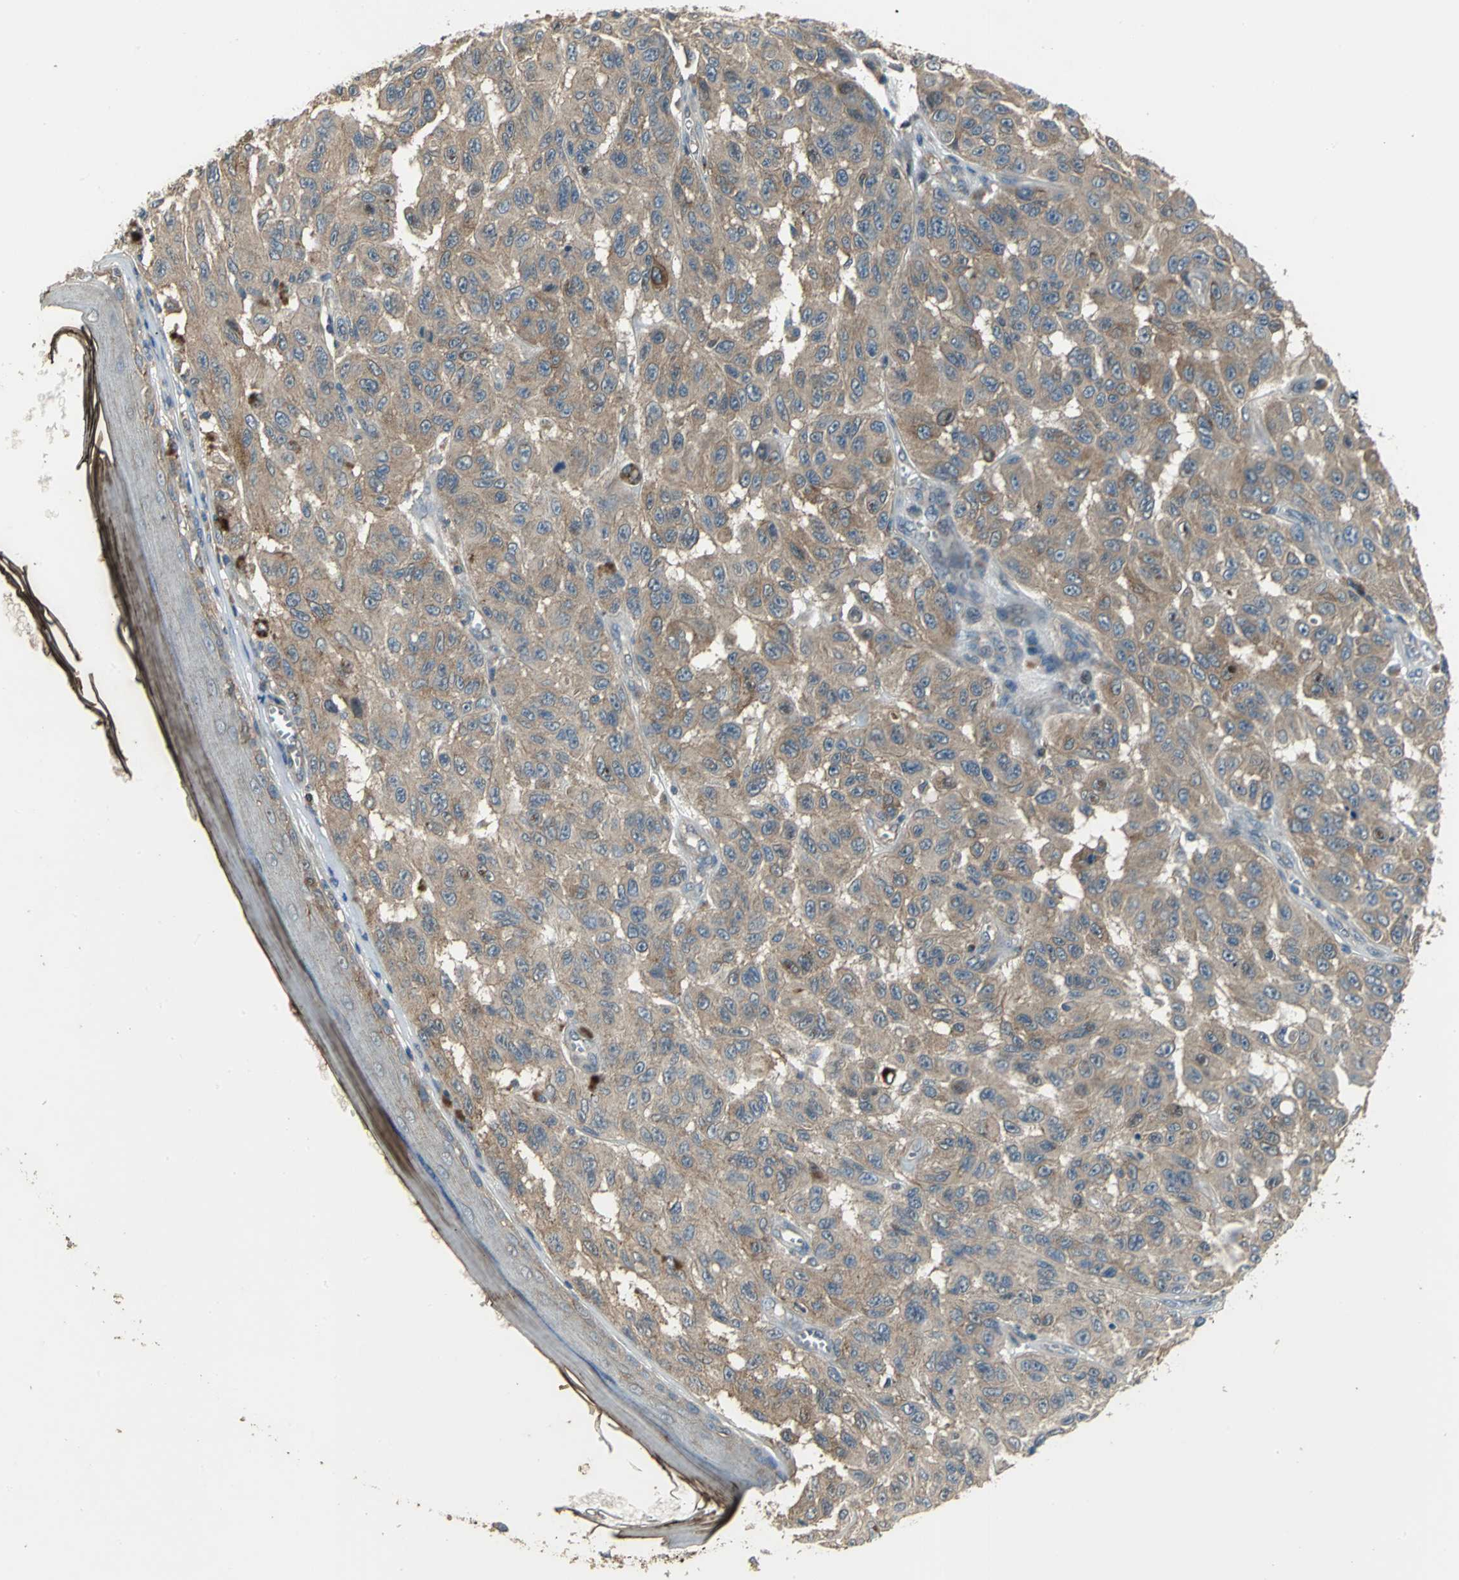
{"staining": {"intensity": "moderate", "quantity": ">75%", "location": "cytoplasmic/membranous"}, "tissue": "melanoma", "cell_type": "Tumor cells", "image_type": "cancer", "snomed": [{"axis": "morphology", "description": "Malignant melanoma, NOS"}, {"axis": "topography", "description": "Skin"}], "caption": "This micrograph reveals immunohistochemistry (IHC) staining of human melanoma, with medium moderate cytoplasmic/membranous positivity in approximately >75% of tumor cells.", "gene": "MET", "patient": {"sex": "male", "age": 30}}